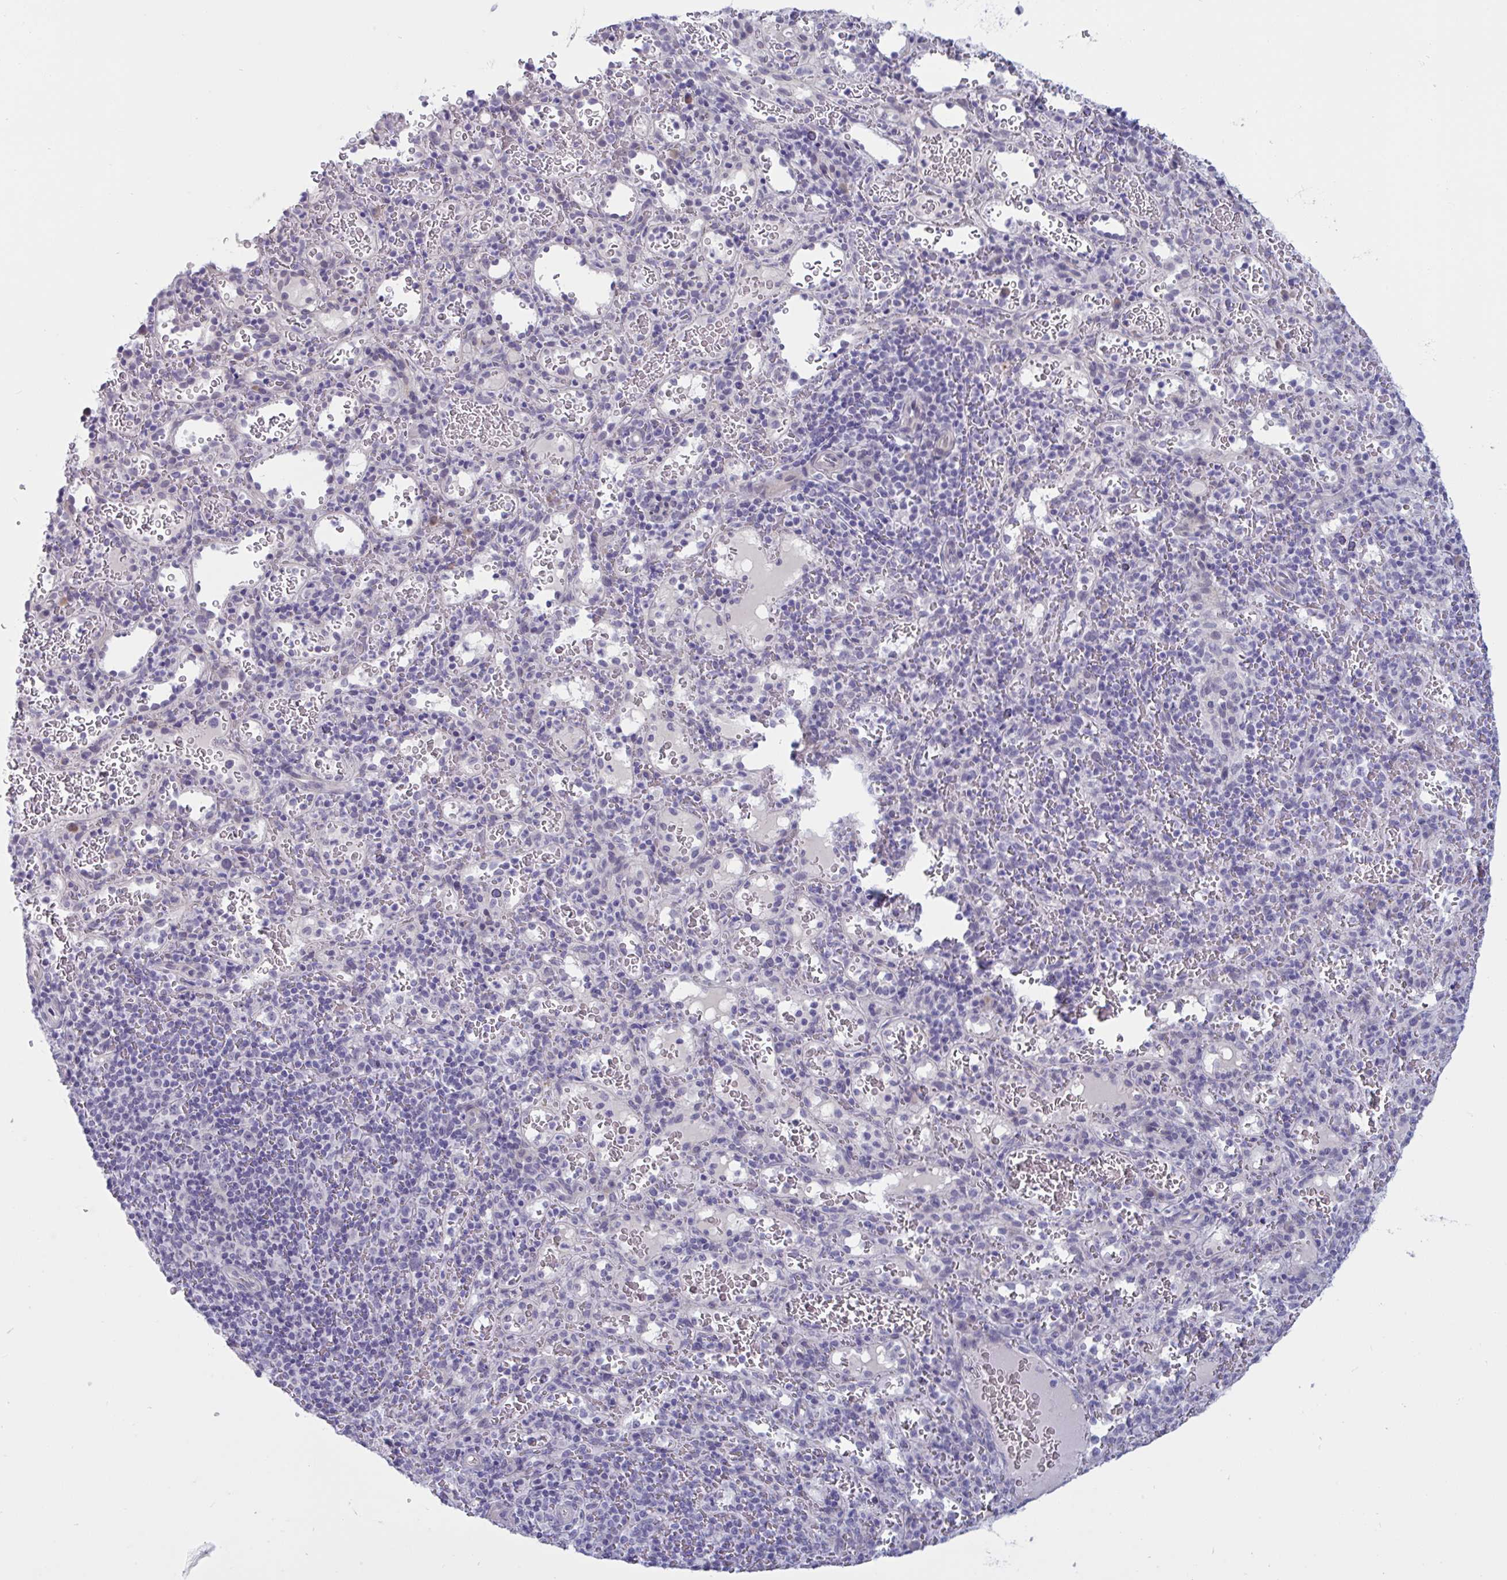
{"staining": {"intensity": "negative", "quantity": "none", "location": "none"}, "tissue": "spleen", "cell_type": "Cells in red pulp", "image_type": "normal", "snomed": [{"axis": "morphology", "description": "Normal tissue, NOS"}, {"axis": "topography", "description": "Spleen"}], "caption": "DAB (3,3'-diaminobenzidine) immunohistochemical staining of unremarkable spleen exhibits no significant staining in cells in red pulp. (IHC, brightfield microscopy, high magnification).", "gene": "TCEAL8", "patient": {"sex": "male", "age": 57}}